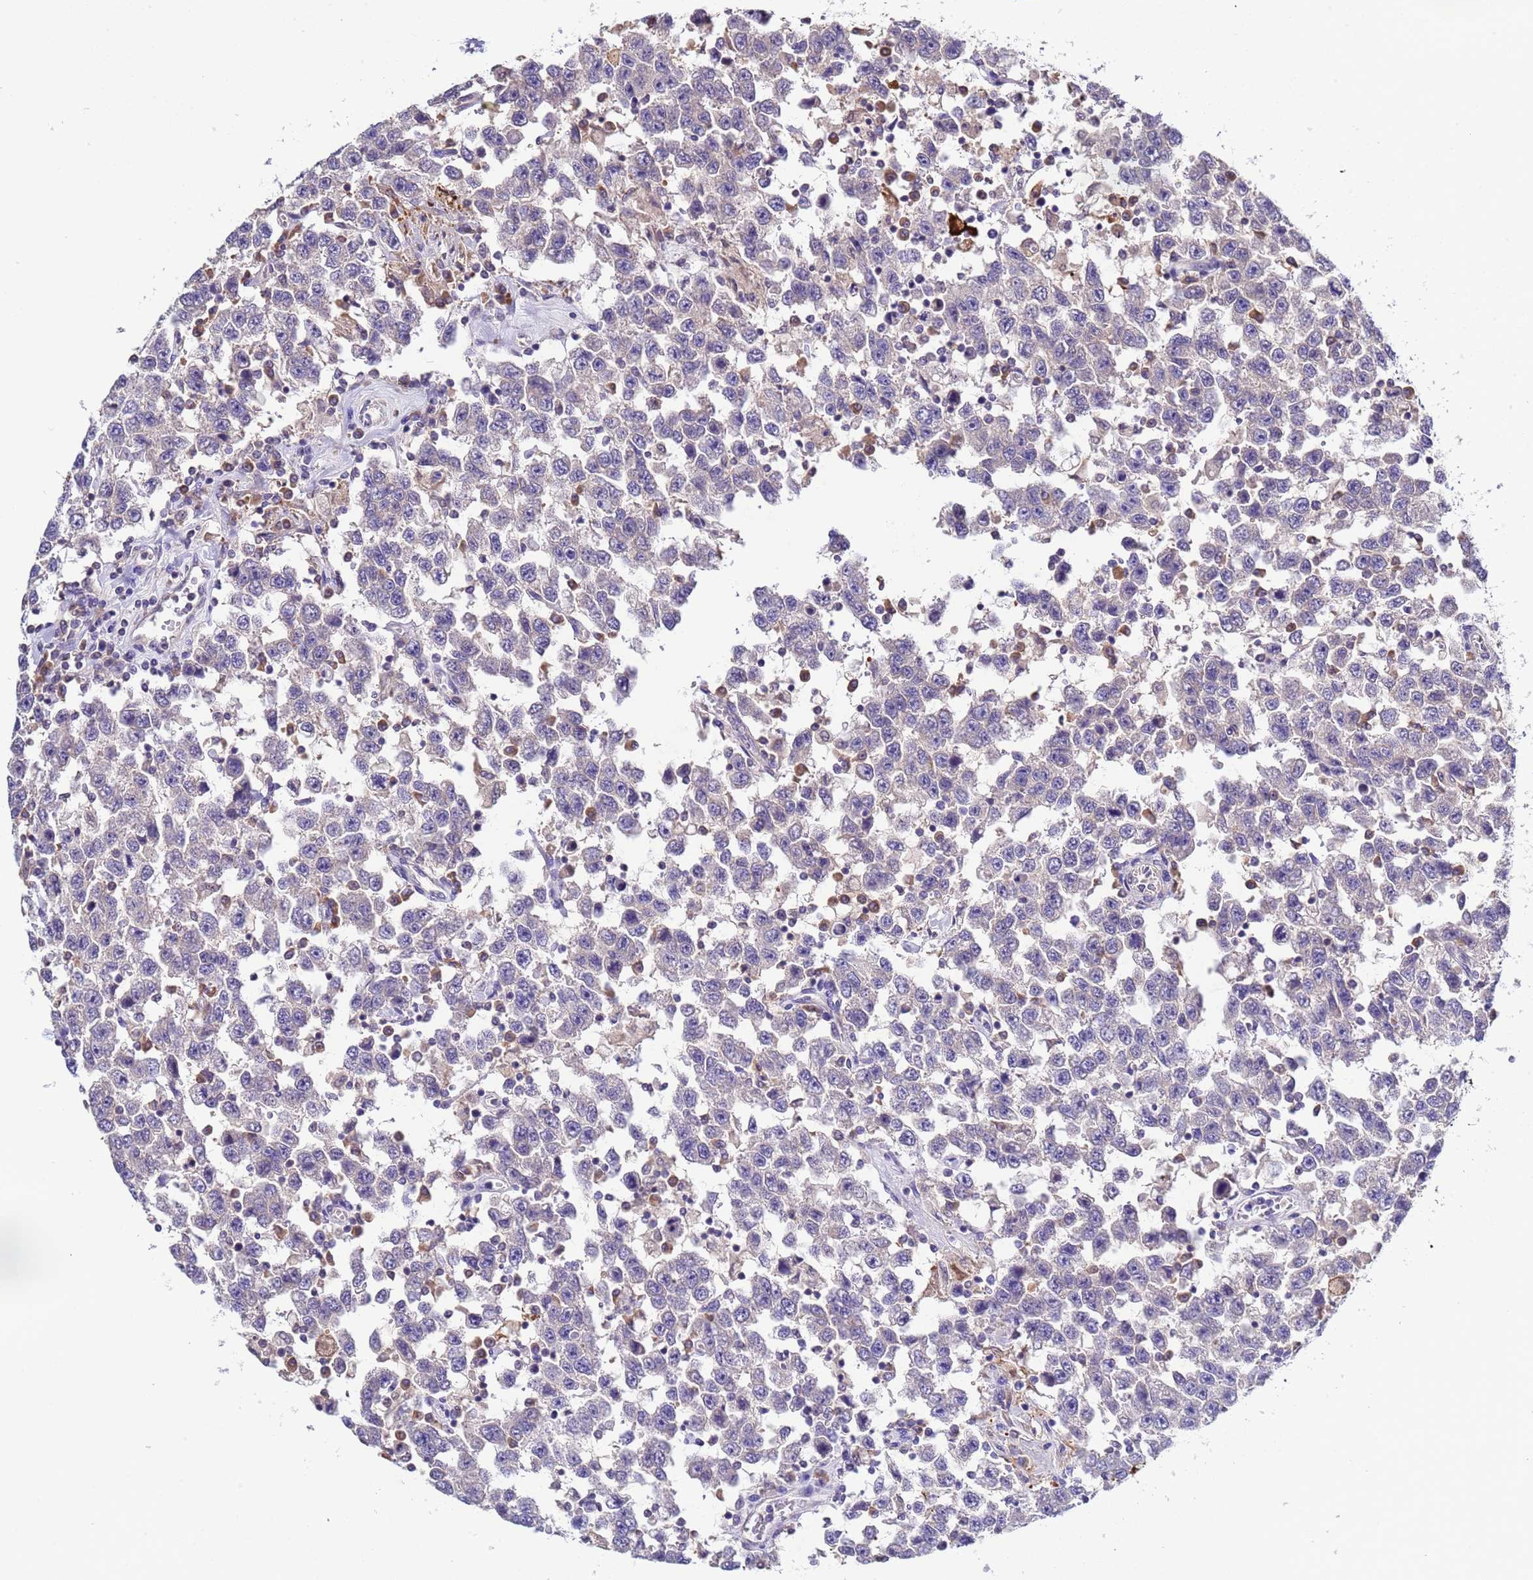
{"staining": {"intensity": "negative", "quantity": "none", "location": "none"}, "tissue": "testis cancer", "cell_type": "Tumor cells", "image_type": "cancer", "snomed": [{"axis": "morphology", "description": "Seminoma, NOS"}, {"axis": "topography", "description": "Testis"}], "caption": "The image displays no significant staining in tumor cells of testis cancer.", "gene": "ELMOD2", "patient": {"sex": "male", "age": 41}}